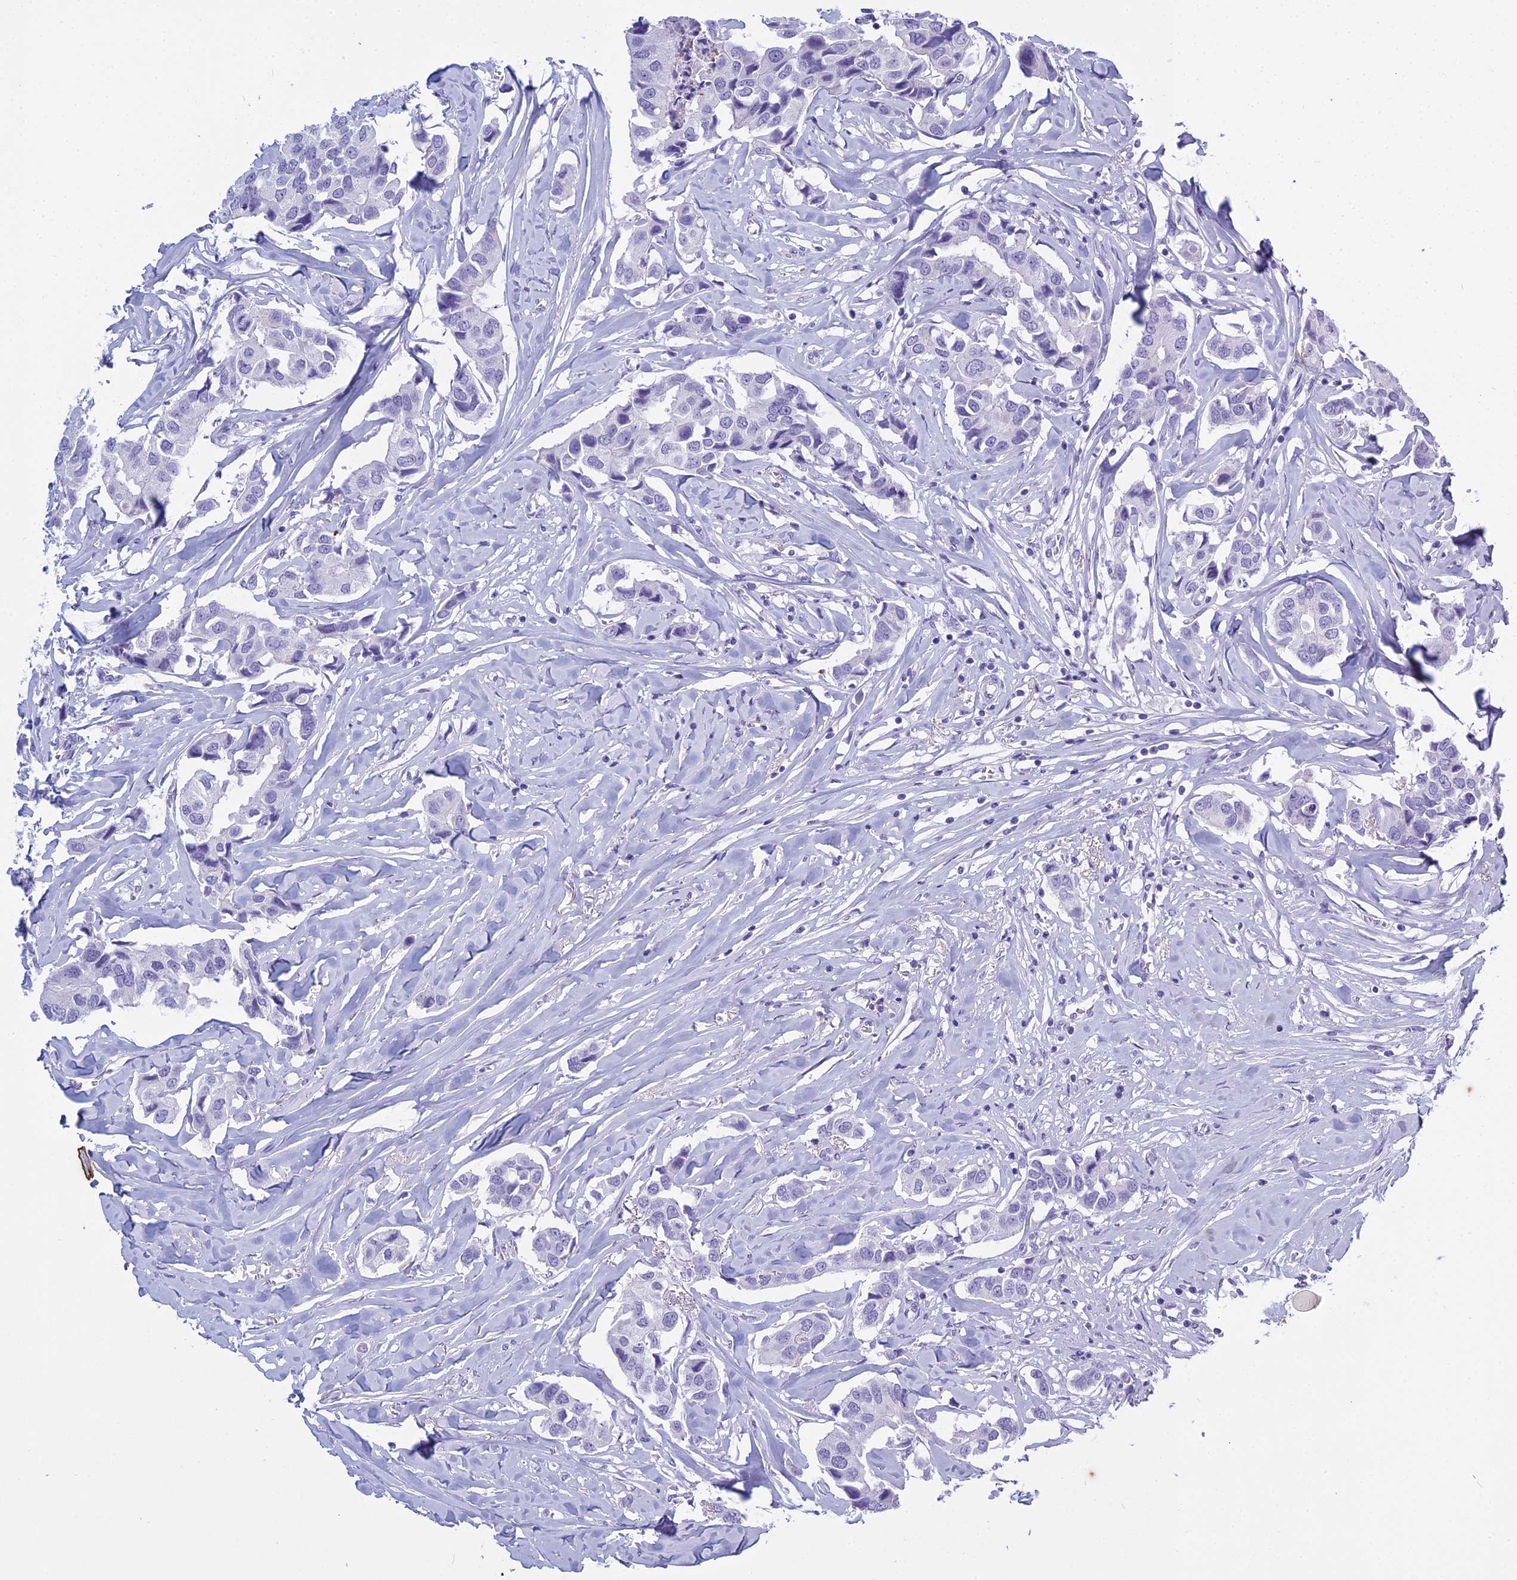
{"staining": {"intensity": "negative", "quantity": "none", "location": "none"}, "tissue": "breast cancer", "cell_type": "Tumor cells", "image_type": "cancer", "snomed": [{"axis": "morphology", "description": "Duct carcinoma"}, {"axis": "topography", "description": "Breast"}], "caption": "Immunohistochemical staining of human infiltrating ductal carcinoma (breast) reveals no significant expression in tumor cells. The staining is performed using DAB brown chromogen with nuclei counter-stained in using hematoxylin.", "gene": "HMGB4", "patient": {"sex": "female", "age": 80}}